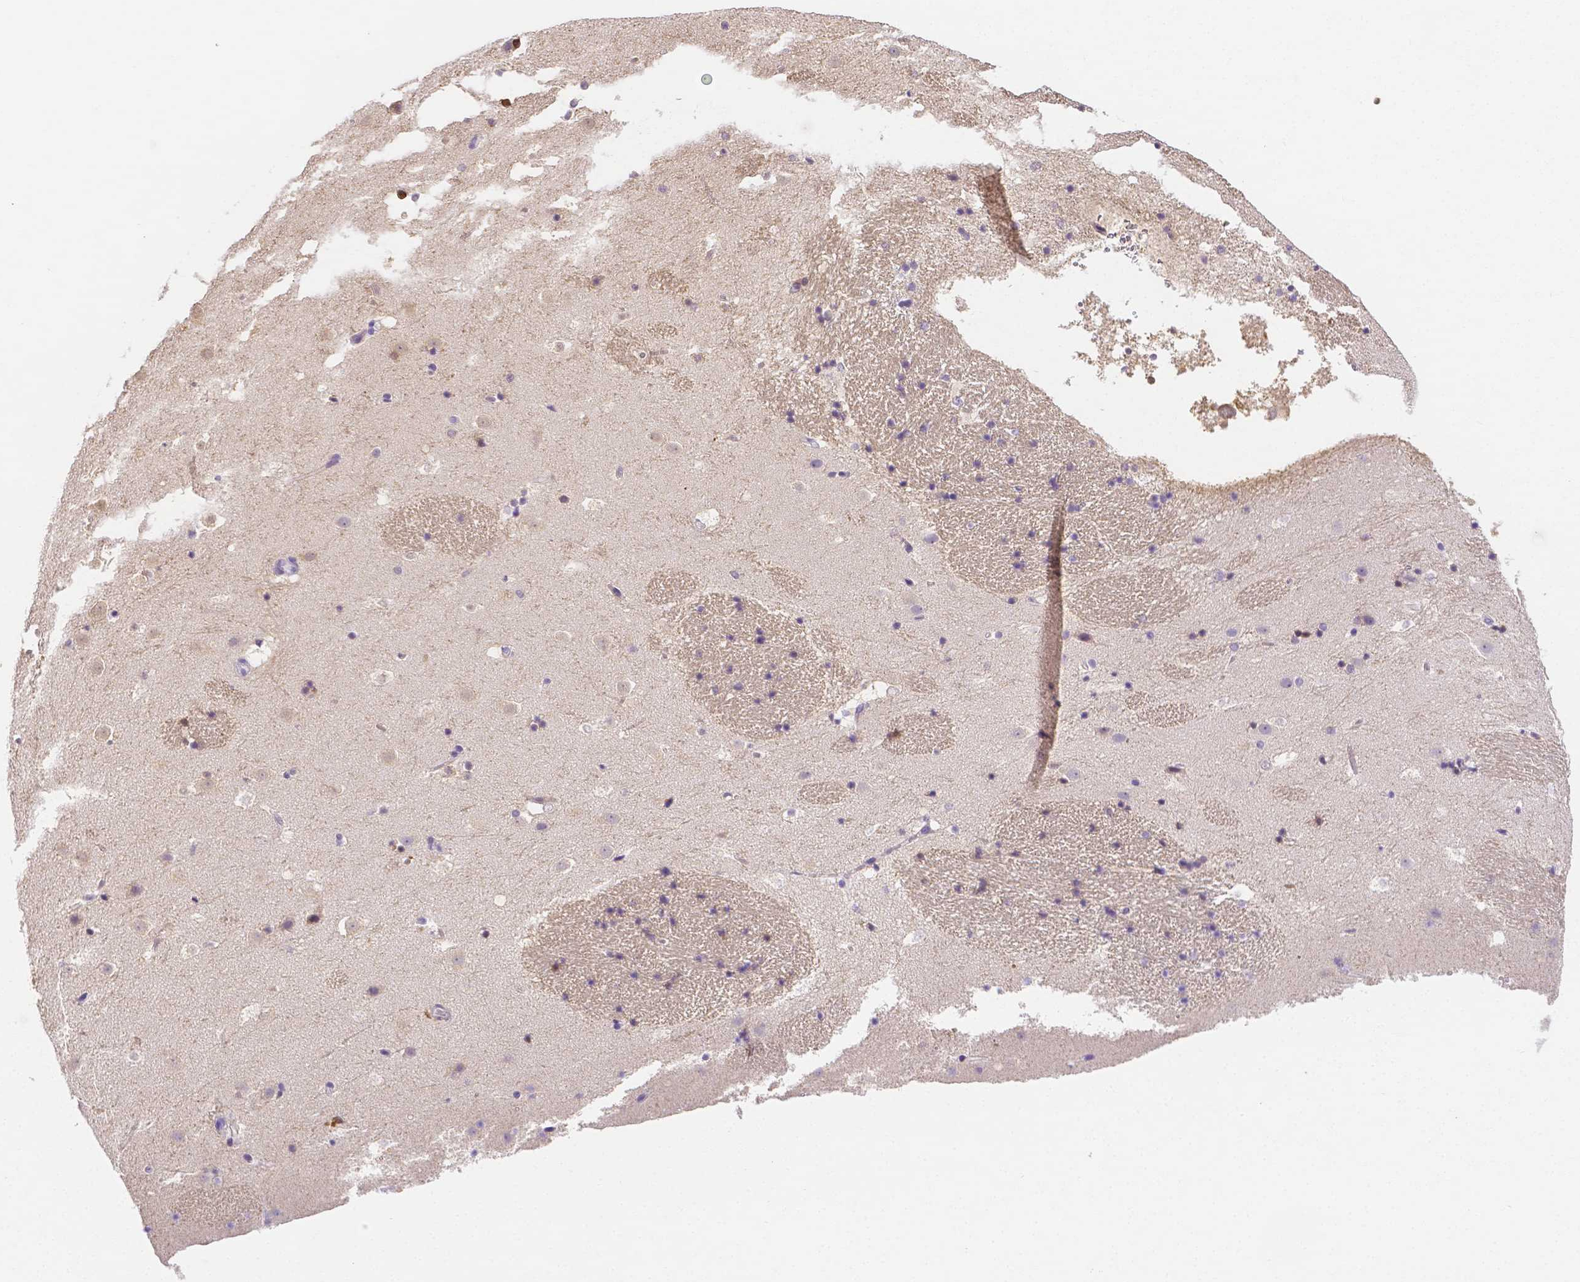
{"staining": {"intensity": "moderate", "quantity": "<25%", "location": "cytoplasmic/membranous,nuclear"}, "tissue": "caudate", "cell_type": "Glial cells", "image_type": "normal", "snomed": [{"axis": "morphology", "description": "Normal tissue, NOS"}, {"axis": "topography", "description": "Lateral ventricle wall"}], "caption": "Immunohistochemistry (IHC) of unremarkable caudate displays low levels of moderate cytoplasmic/membranous,nuclear staining in approximately <25% of glial cells.", "gene": "NXPH2", "patient": {"sex": "male", "age": 37}}